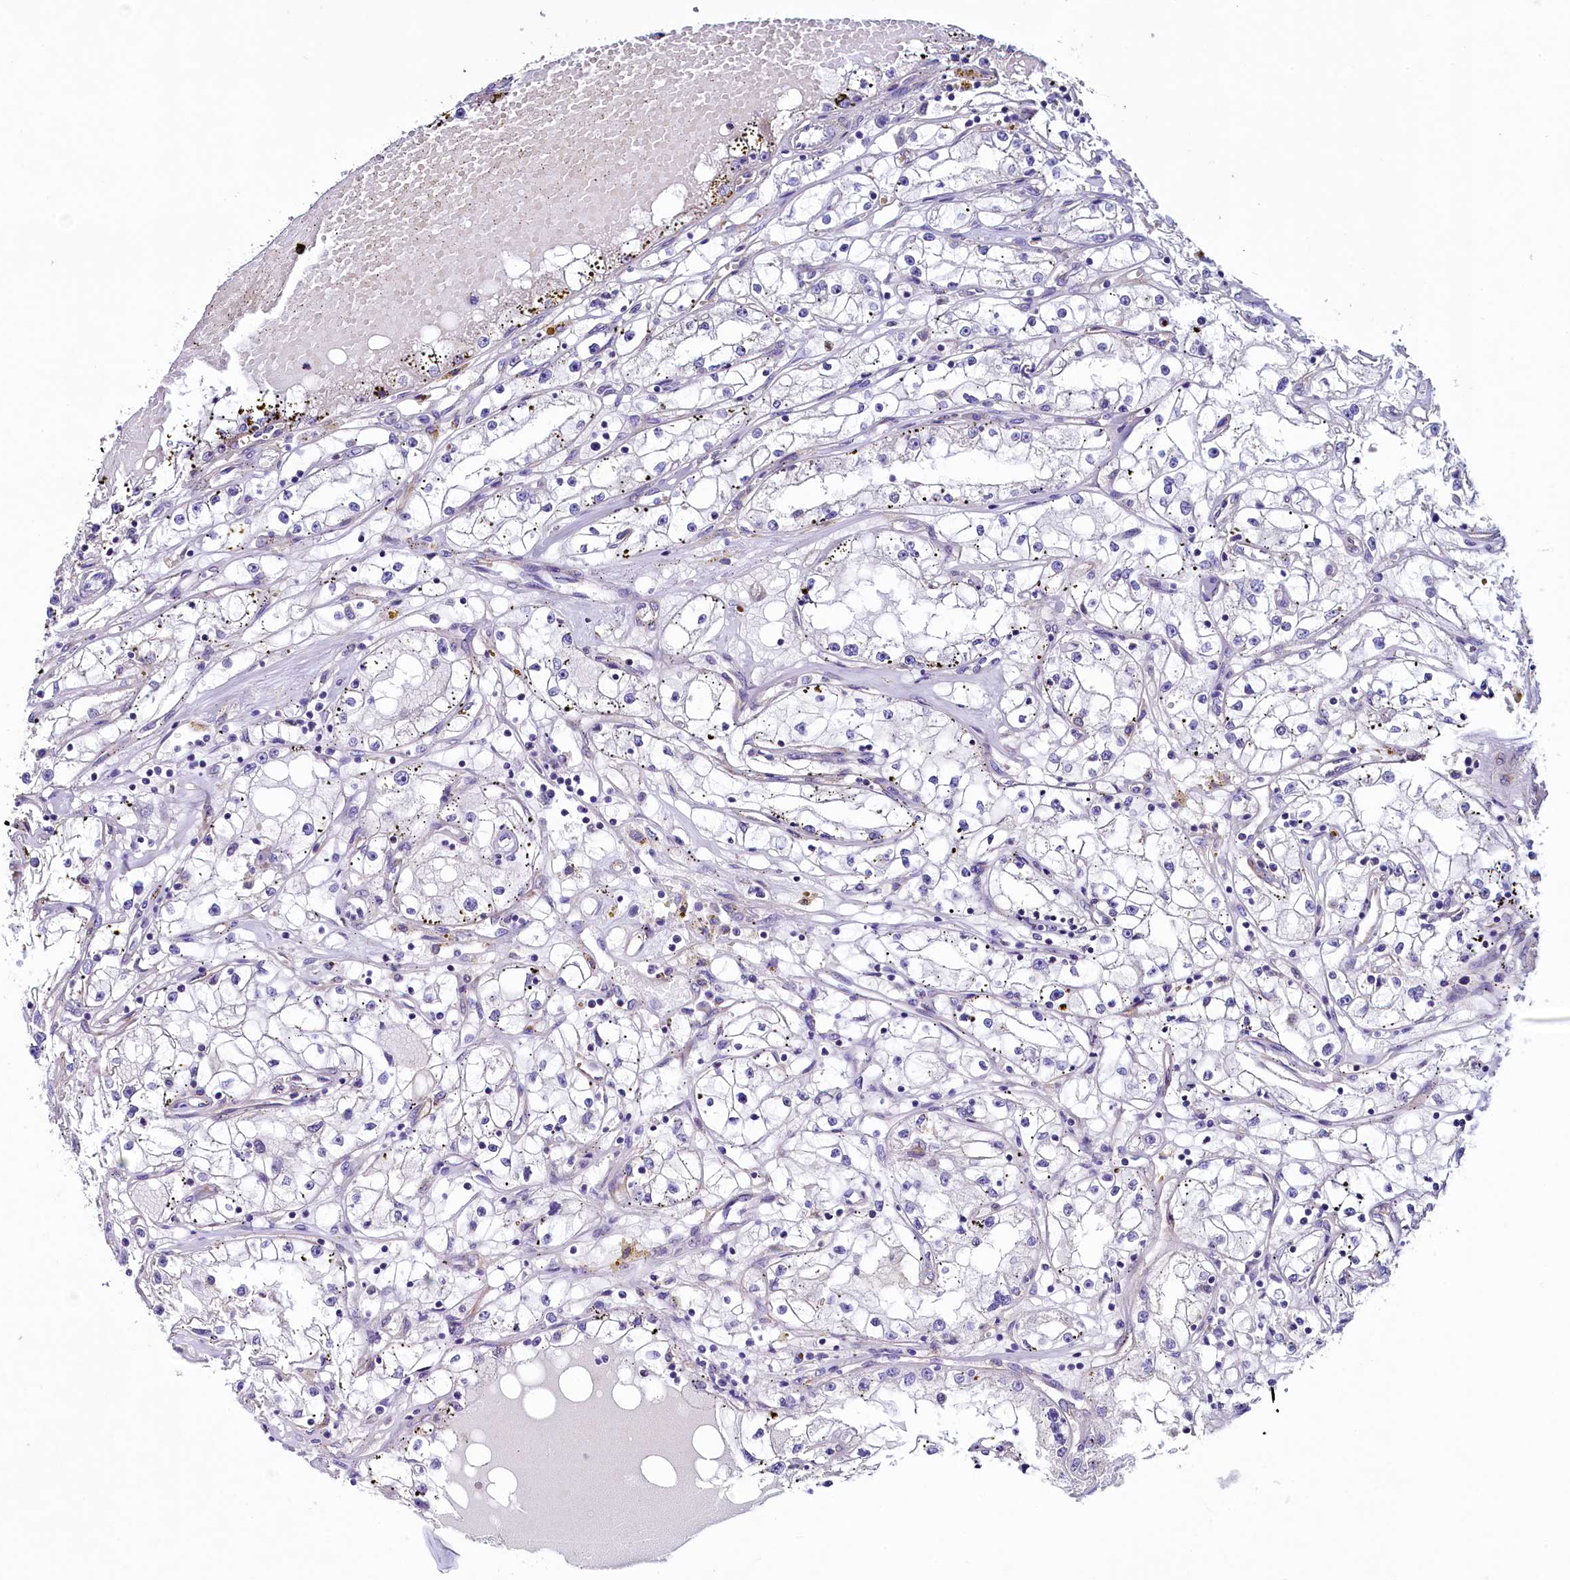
{"staining": {"intensity": "negative", "quantity": "none", "location": "none"}, "tissue": "renal cancer", "cell_type": "Tumor cells", "image_type": "cancer", "snomed": [{"axis": "morphology", "description": "Adenocarcinoma, NOS"}, {"axis": "topography", "description": "Kidney"}], "caption": "Protein analysis of adenocarcinoma (renal) reveals no significant expression in tumor cells. The staining is performed using DAB (3,3'-diaminobenzidine) brown chromogen with nuclei counter-stained in using hematoxylin.", "gene": "GPR21", "patient": {"sex": "male", "age": 56}}